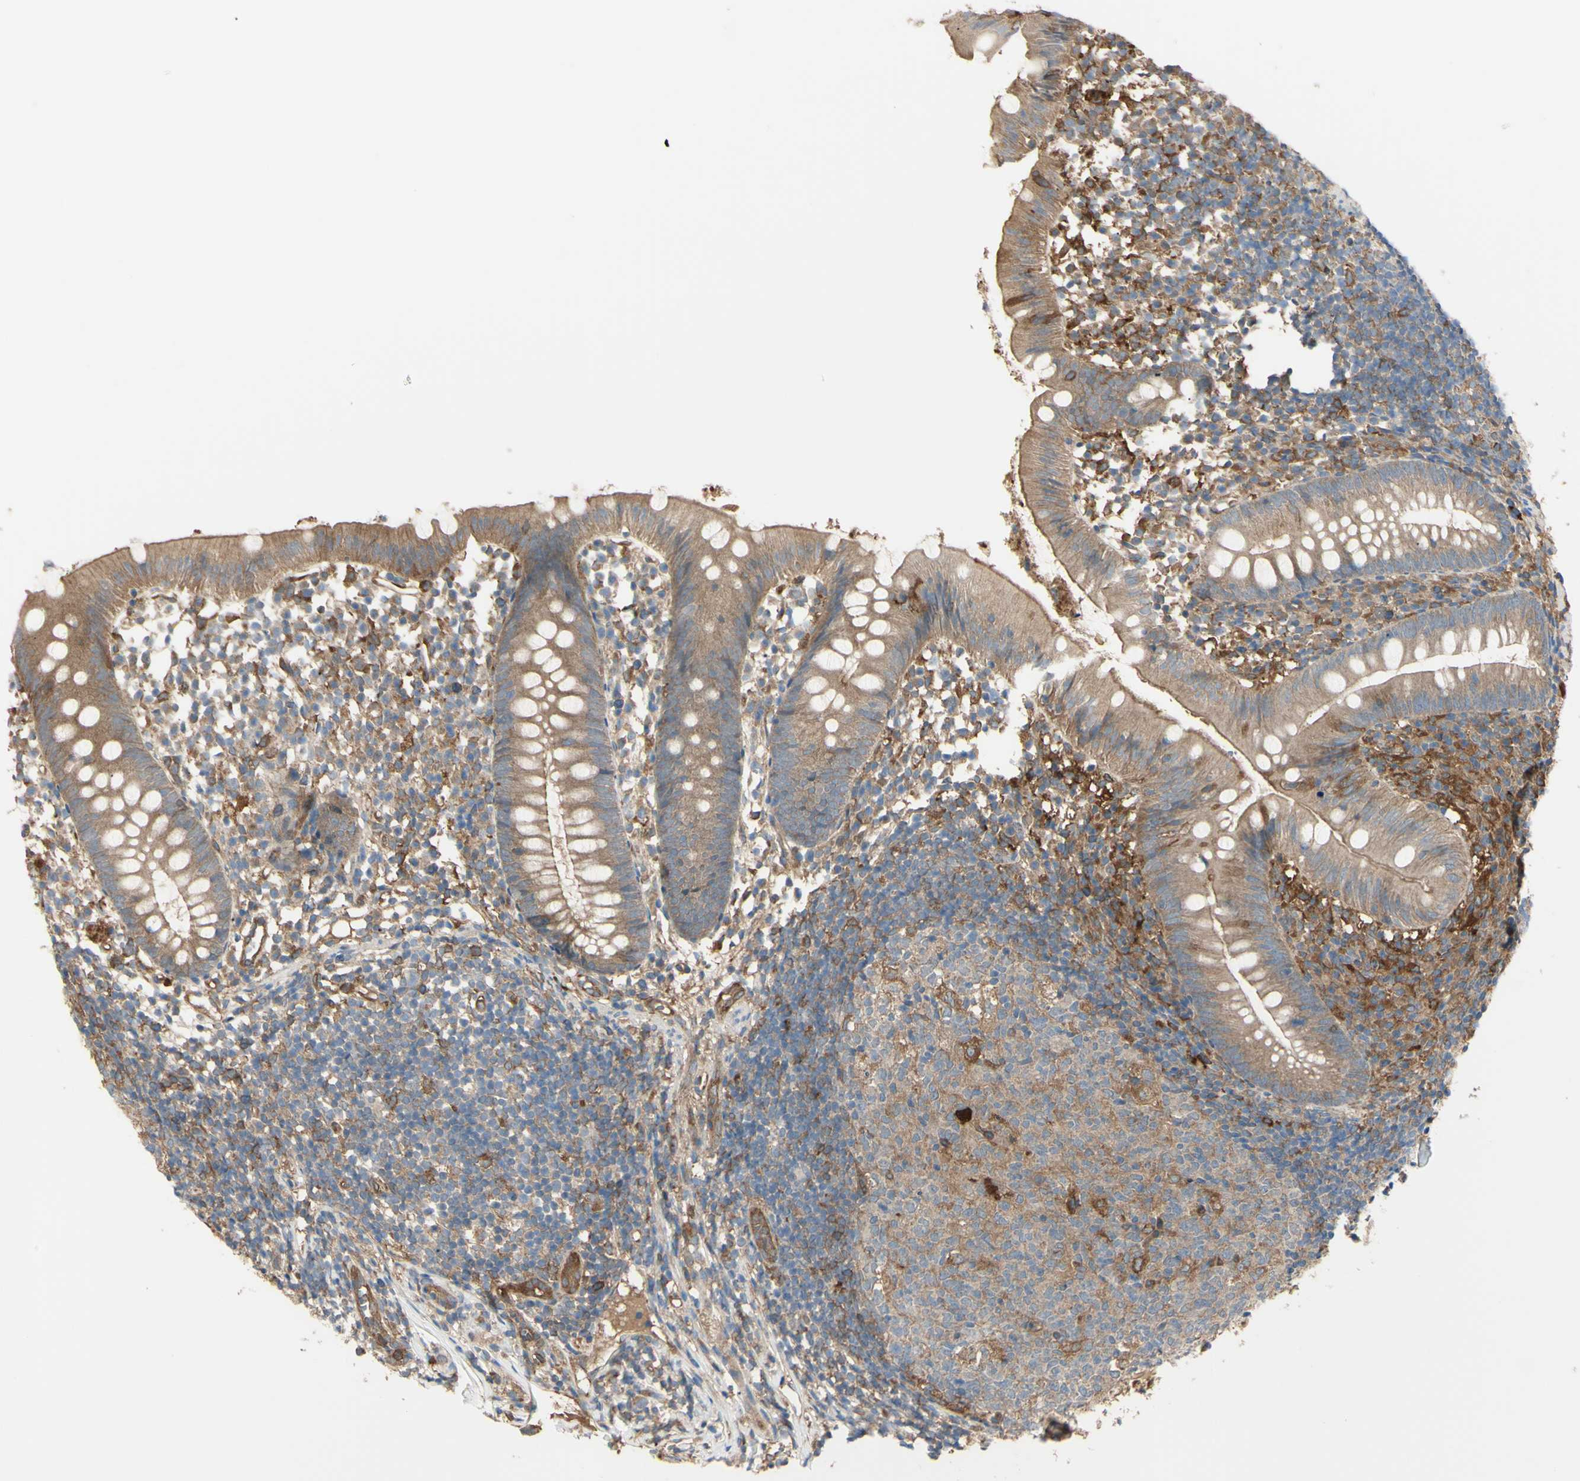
{"staining": {"intensity": "moderate", "quantity": ">75%", "location": "cytoplasmic/membranous"}, "tissue": "appendix", "cell_type": "Glandular cells", "image_type": "normal", "snomed": [{"axis": "morphology", "description": "Normal tissue, NOS"}, {"axis": "topography", "description": "Appendix"}], "caption": "Moderate cytoplasmic/membranous staining is identified in about >75% of glandular cells in unremarkable appendix.", "gene": "PTPN12", "patient": {"sex": "female", "age": 20}}